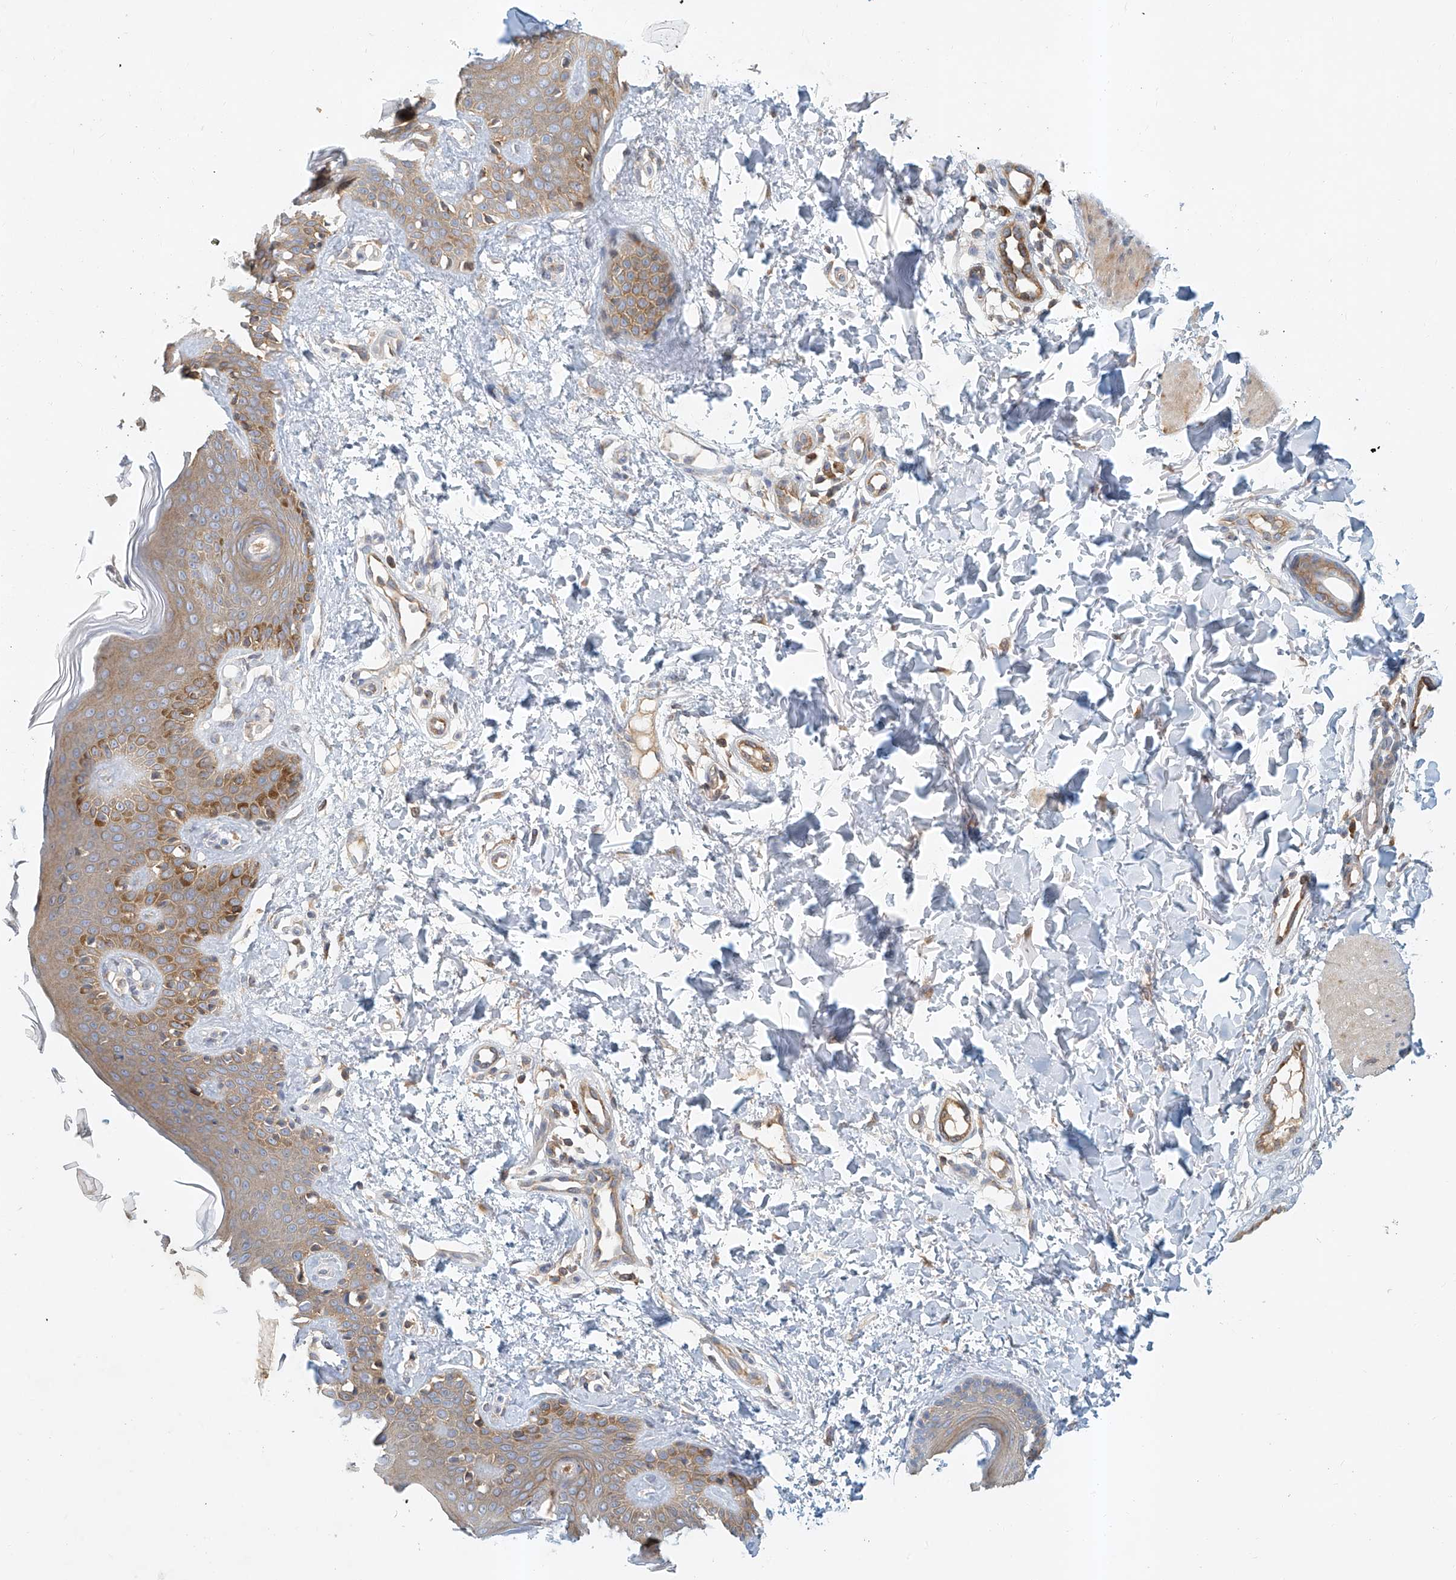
{"staining": {"intensity": "weak", "quantity": ">75%", "location": "cytoplasmic/membranous"}, "tissue": "skin", "cell_type": "Fibroblasts", "image_type": "normal", "snomed": [{"axis": "morphology", "description": "Normal tissue, NOS"}, {"axis": "topography", "description": "Skin"}], "caption": "This photomicrograph displays unremarkable skin stained with immunohistochemistry to label a protein in brown. The cytoplasmic/membranous of fibroblasts show weak positivity for the protein. Nuclei are counter-stained blue.", "gene": "CARMIL1", "patient": {"sex": "male", "age": 37}}